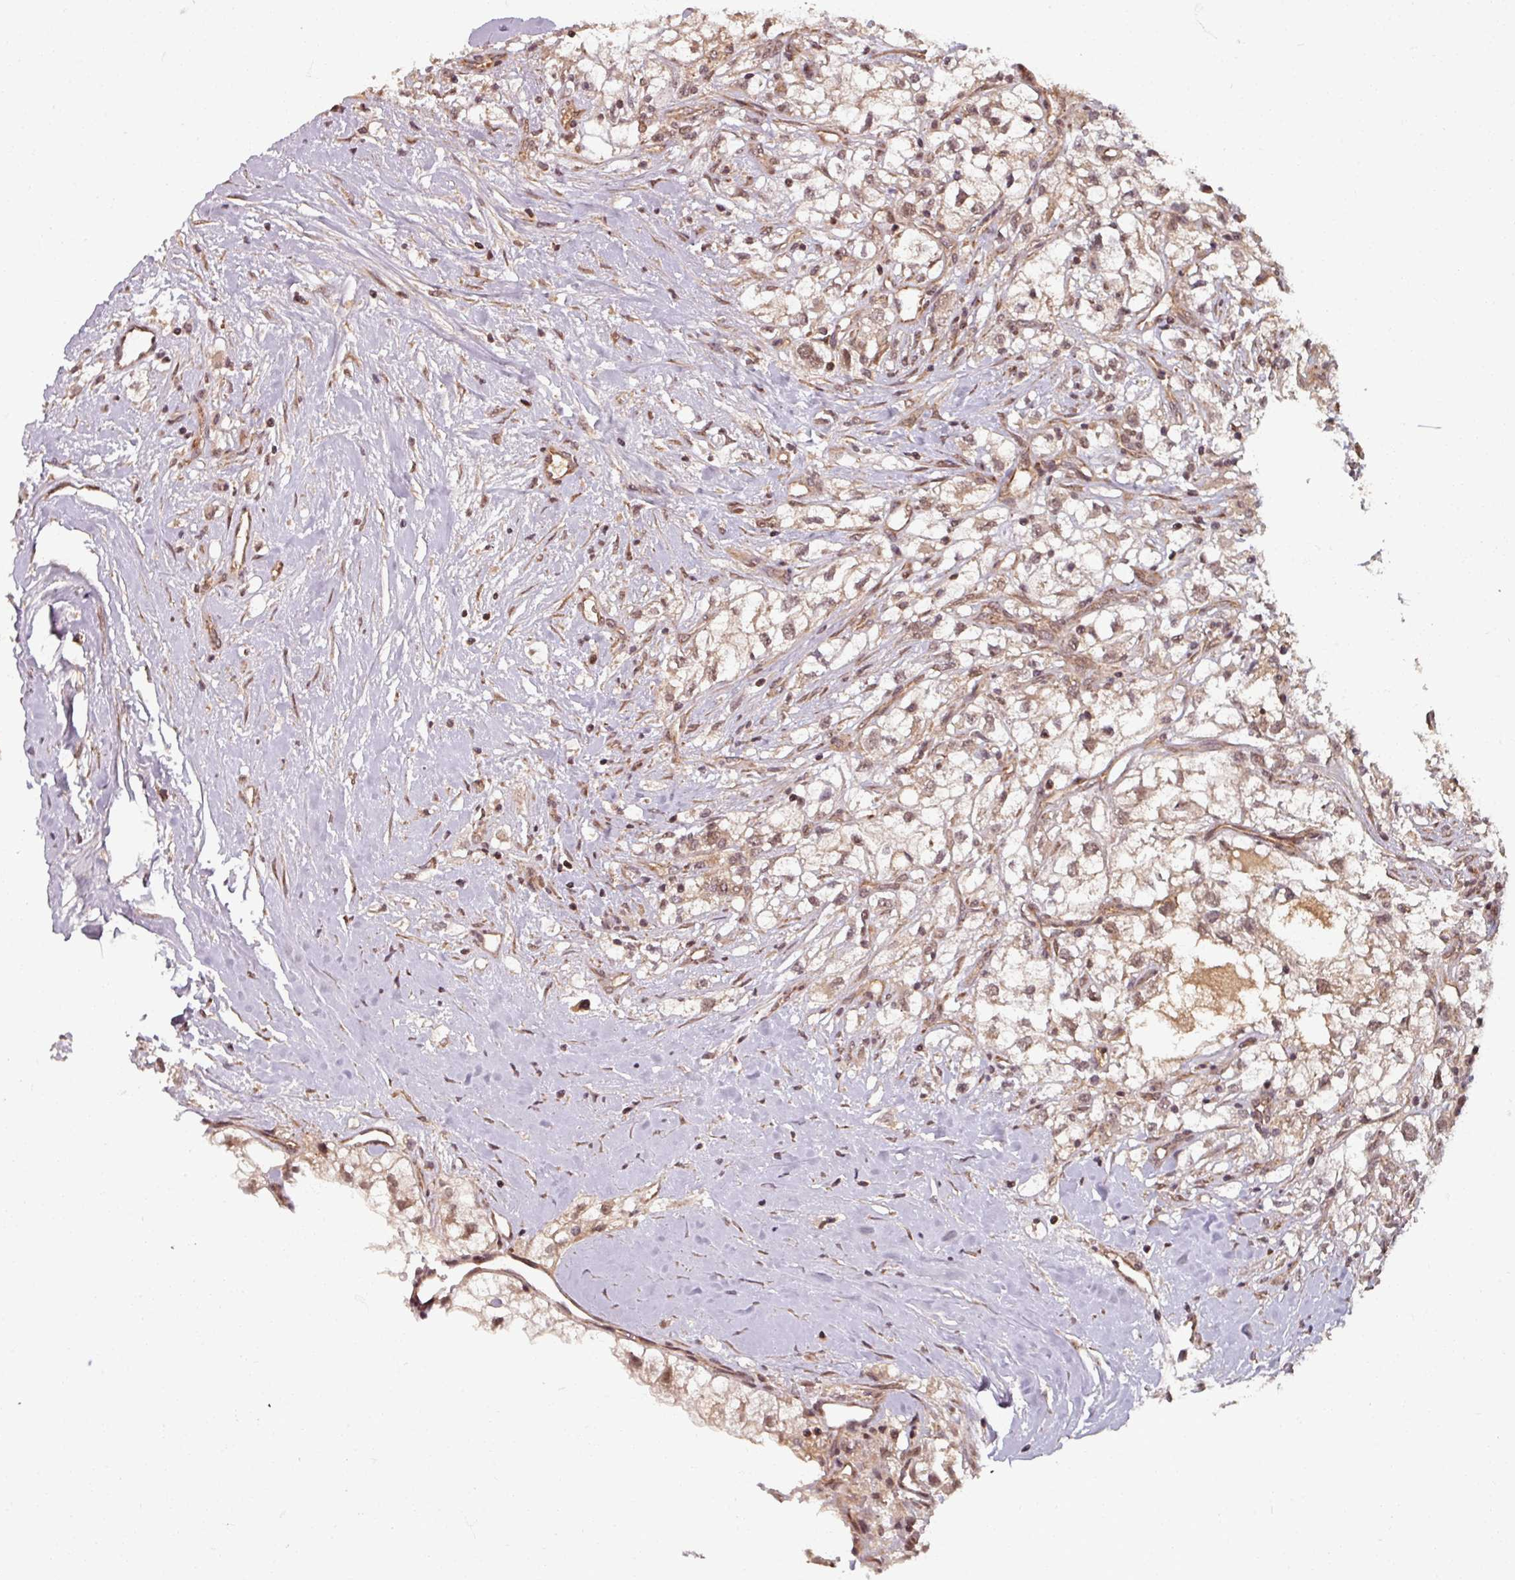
{"staining": {"intensity": "moderate", "quantity": ">75%", "location": "nuclear"}, "tissue": "renal cancer", "cell_type": "Tumor cells", "image_type": "cancer", "snomed": [{"axis": "morphology", "description": "Adenocarcinoma, NOS"}, {"axis": "topography", "description": "Kidney"}], "caption": "Immunohistochemistry image of neoplastic tissue: adenocarcinoma (renal) stained using IHC exhibits medium levels of moderate protein expression localized specifically in the nuclear of tumor cells, appearing as a nuclear brown color.", "gene": "SWI5", "patient": {"sex": "male", "age": 59}}